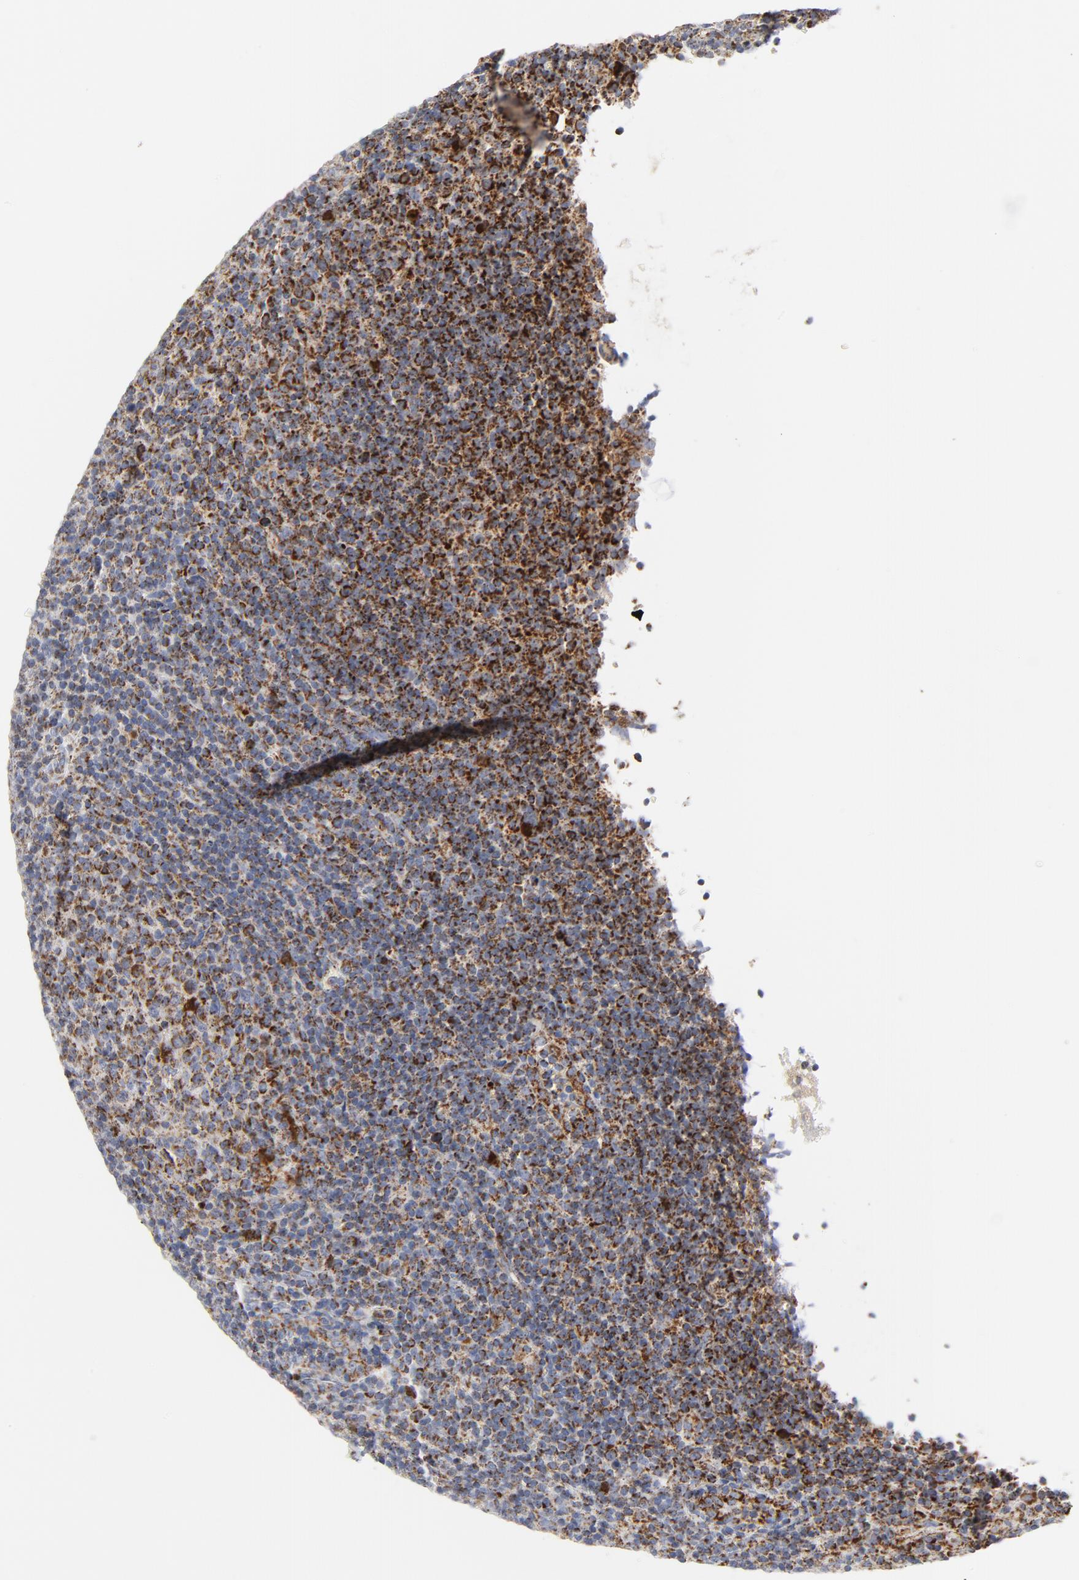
{"staining": {"intensity": "strong", "quantity": ">75%", "location": "cytoplasmic/membranous"}, "tissue": "lymphoma", "cell_type": "Tumor cells", "image_type": "cancer", "snomed": [{"axis": "morphology", "description": "Malignant lymphoma, non-Hodgkin's type, Low grade"}, {"axis": "topography", "description": "Lymph node"}], "caption": "This image shows immunohistochemistry (IHC) staining of malignant lymphoma, non-Hodgkin's type (low-grade), with high strong cytoplasmic/membranous expression in about >75% of tumor cells.", "gene": "DIABLO", "patient": {"sex": "male", "age": 70}}